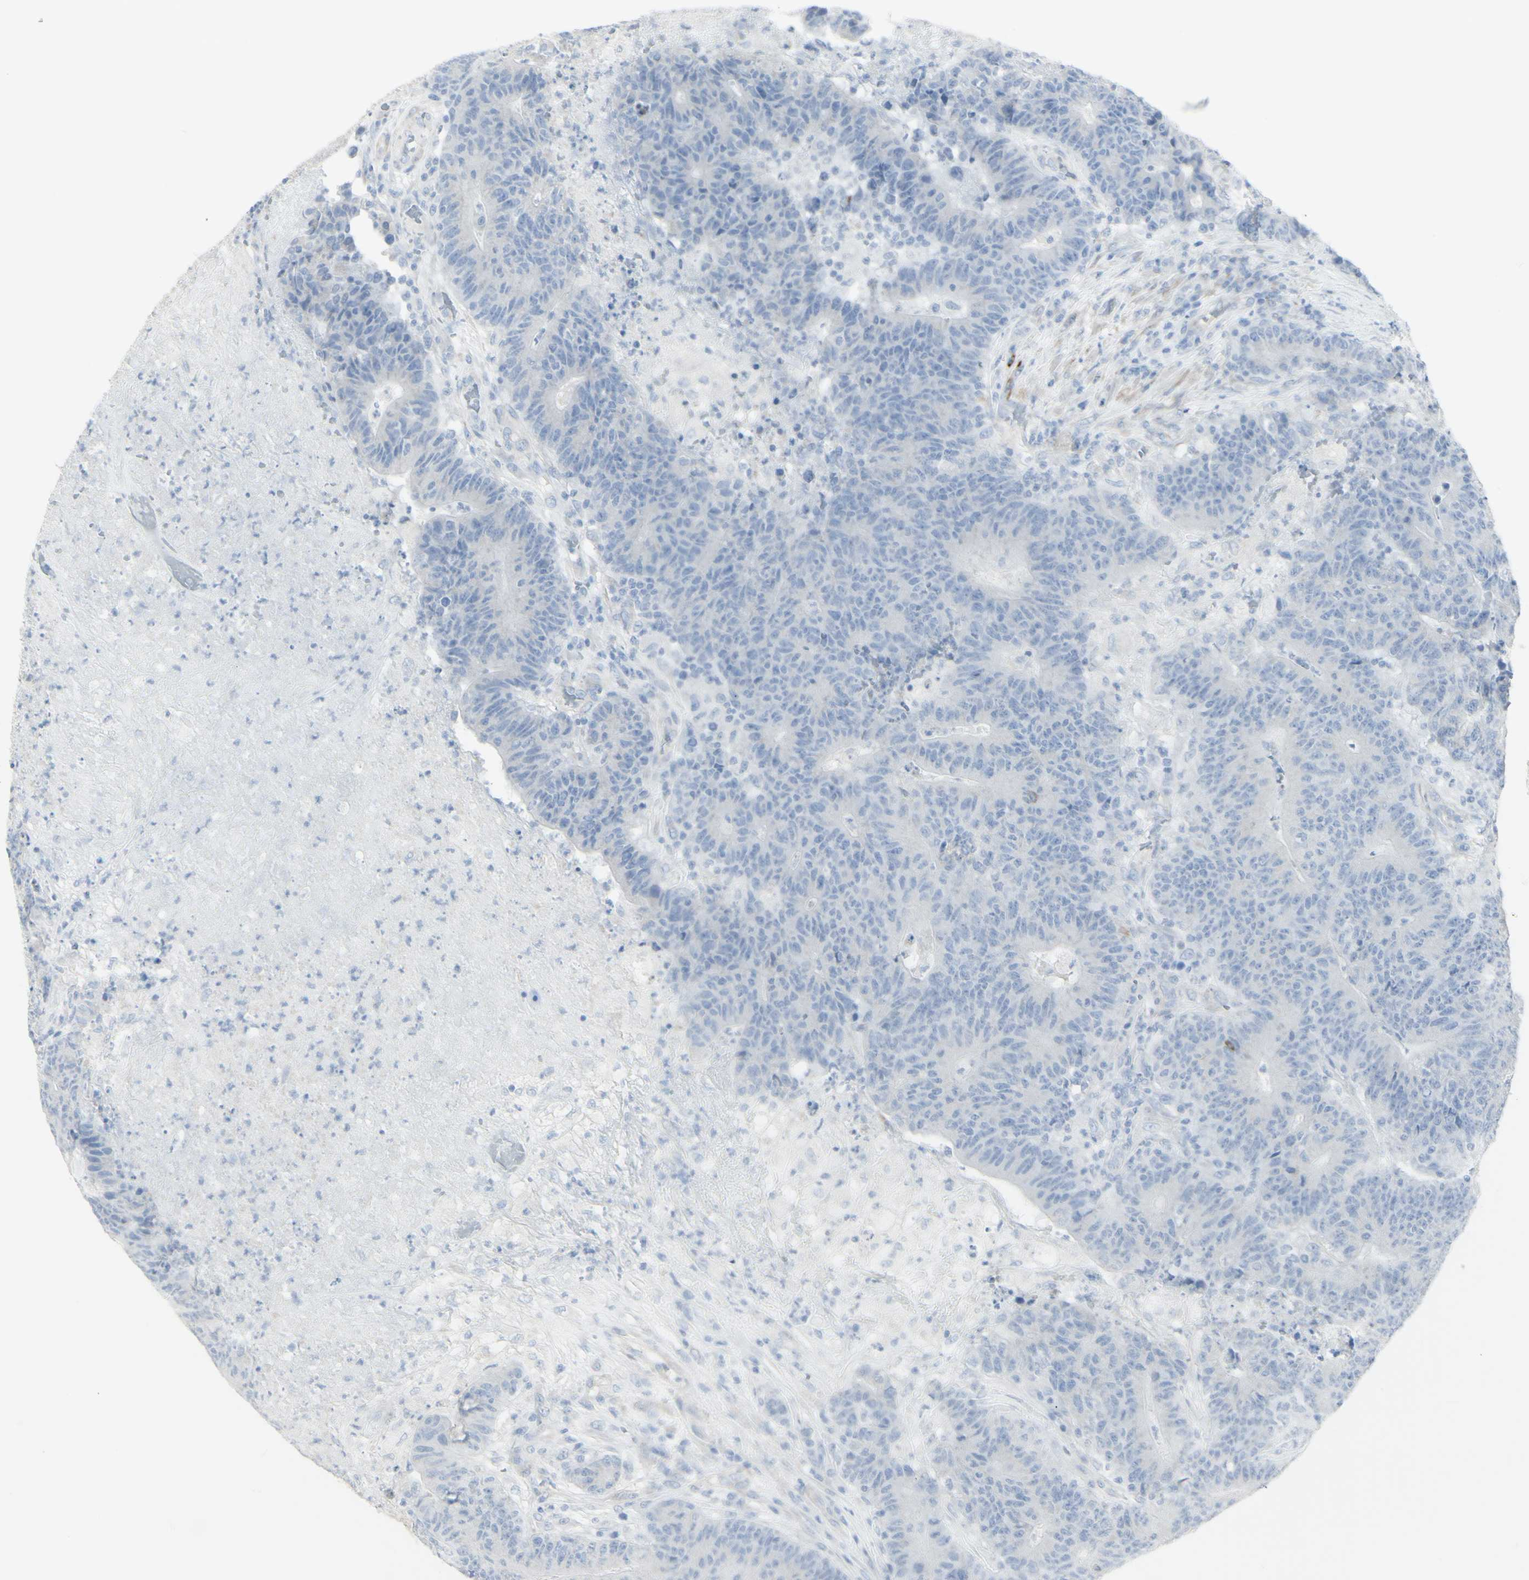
{"staining": {"intensity": "negative", "quantity": "none", "location": "none"}, "tissue": "colorectal cancer", "cell_type": "Tumor cells", "image_type": "cancer", "snomed": [{"axis": "morphology", "description": "Normal tissue, NOS"}, {"axis": "morphology", "description": "Adenocarcinoma, NOS"}, {"axis": "topography", "description": "Colon"}], "caption": "Protein analysis of colorectal cancer displays no significant staining in tumor cells. (DAB immunohistochemistry (IHC) visualized using brightfield microscopy, high magnification).", "gene": "ENSG00000198211", "patient": {"sex": "female", "age": 75}}